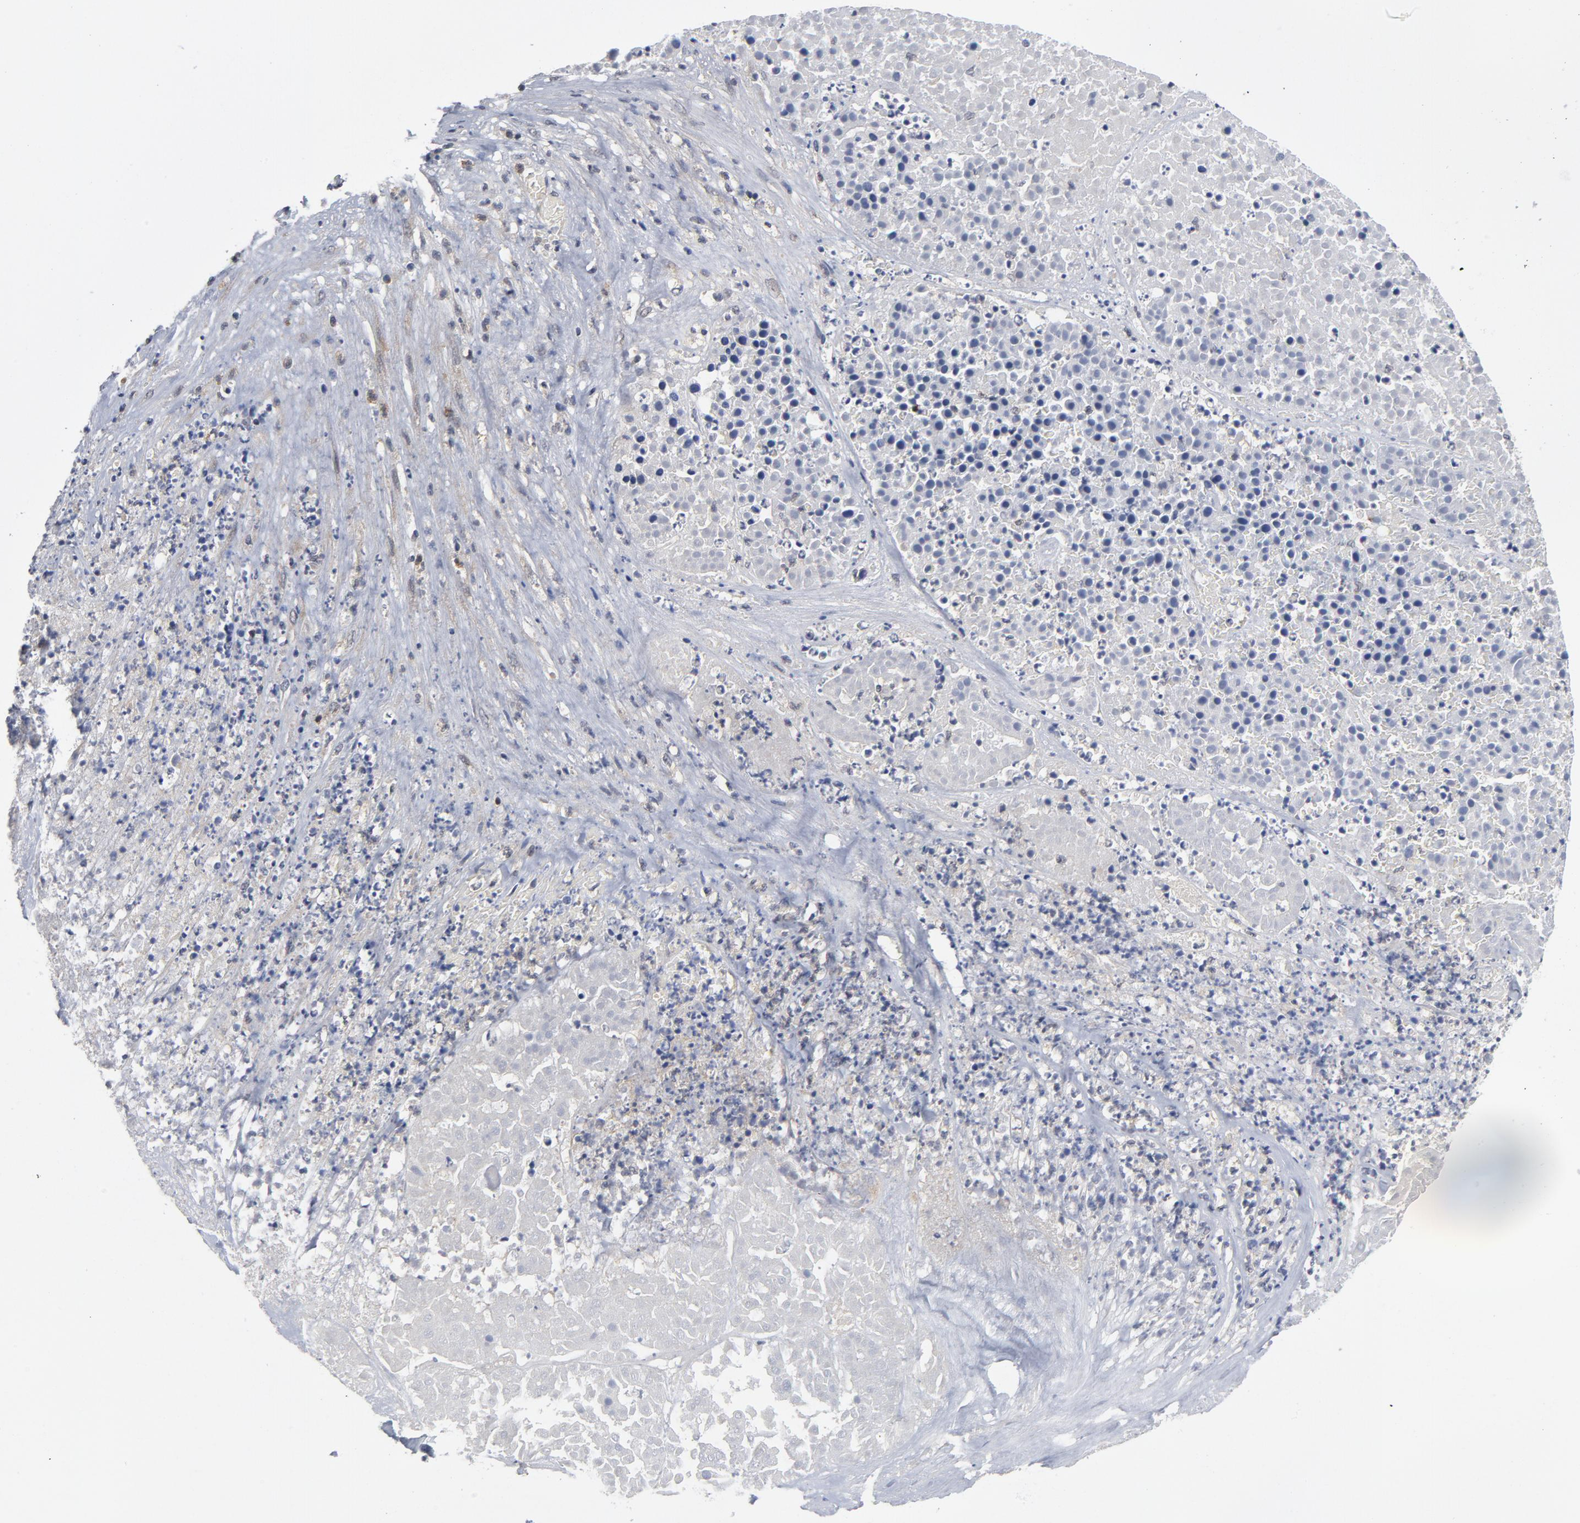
{"staining": {"intensity": "negative", "quantity": "none", "location": "none"}, "tissue": "pancreatic cancer", "cell_type": "Tumor cells", "image_type": "cancer", "snomed": [{"axis": "morphology", "description": "Adenocarcinoma, NOS"}, {"axis": "topography", "description": "Pancreas"}], "caption": "DAB (3,3'-diaminobenzidine) immunohistochemical staining of adenocarcinoma (pancreatic) shows no significant expression in tumor cells. The staining is performed using DAB (3,3'-diaminobenzidine) brown chromogen with nuclei counter-stained in using hematoxylin.", "gene": "TRADD", "patient": {"sex": "male", "age": 50}}